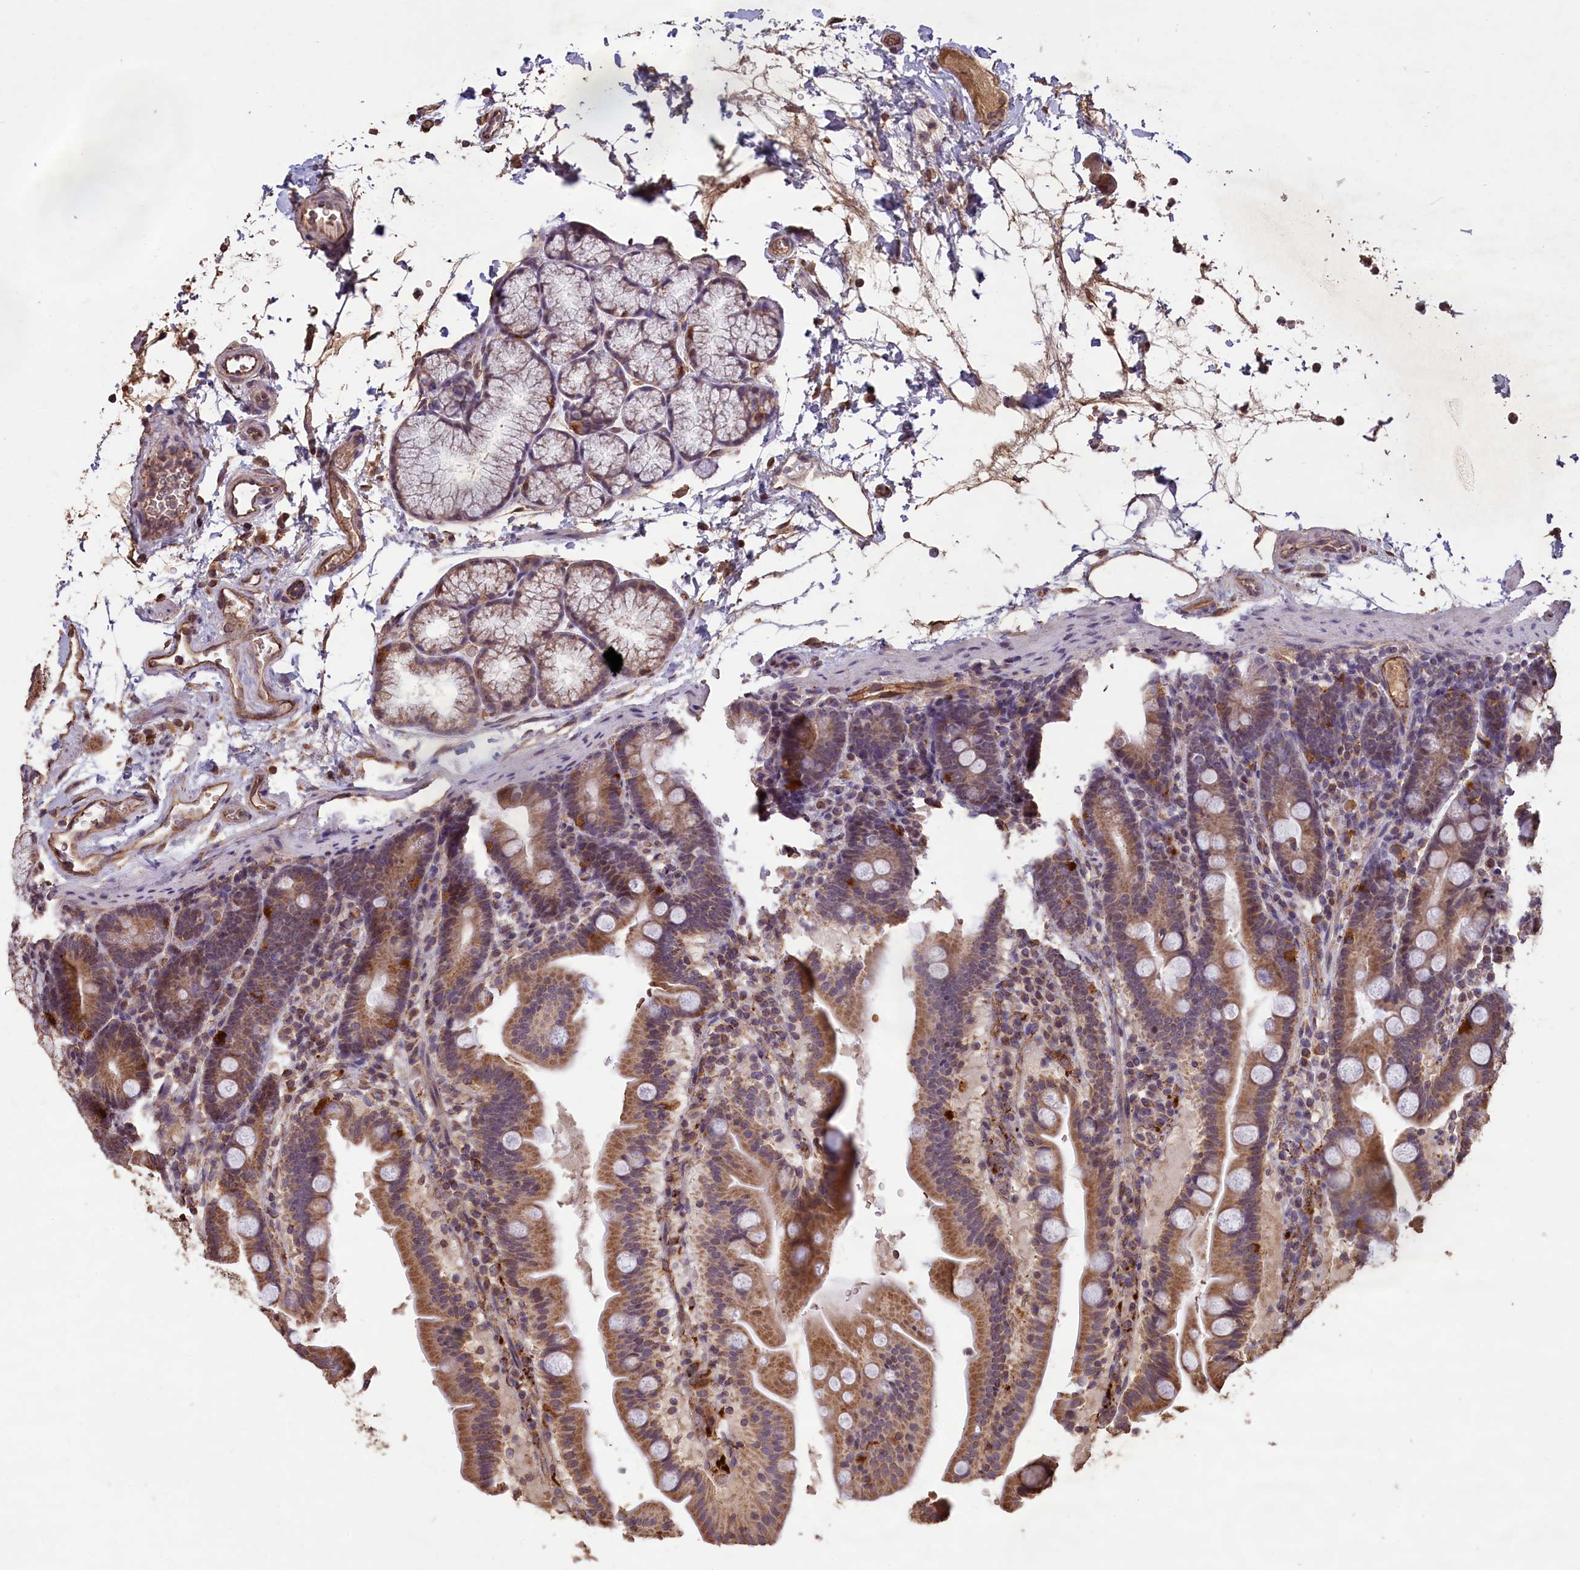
{"staining": {"intensity": "moderate", "quantity": "25%-75%", "location": "cytoplasmic/membranous"}, "tissue": "duodenum", "cell_type": "Glandular cells", "image_type": "normal", "snomed": [{"axis": "morphology", "description": "Normal tissue, NOS"}, {"axis": "topography", "description": "Duodenum"}], "caption": "The photomicrograph demonstrates immunohistochemical staining of unremarkable duodenum. There is moderate cytoplasmic/membranous staining is appreciated in about 25%-75% of glandular cells.", "gene": "CLRN2", "patient": {"sex": "male", "age": 54}}